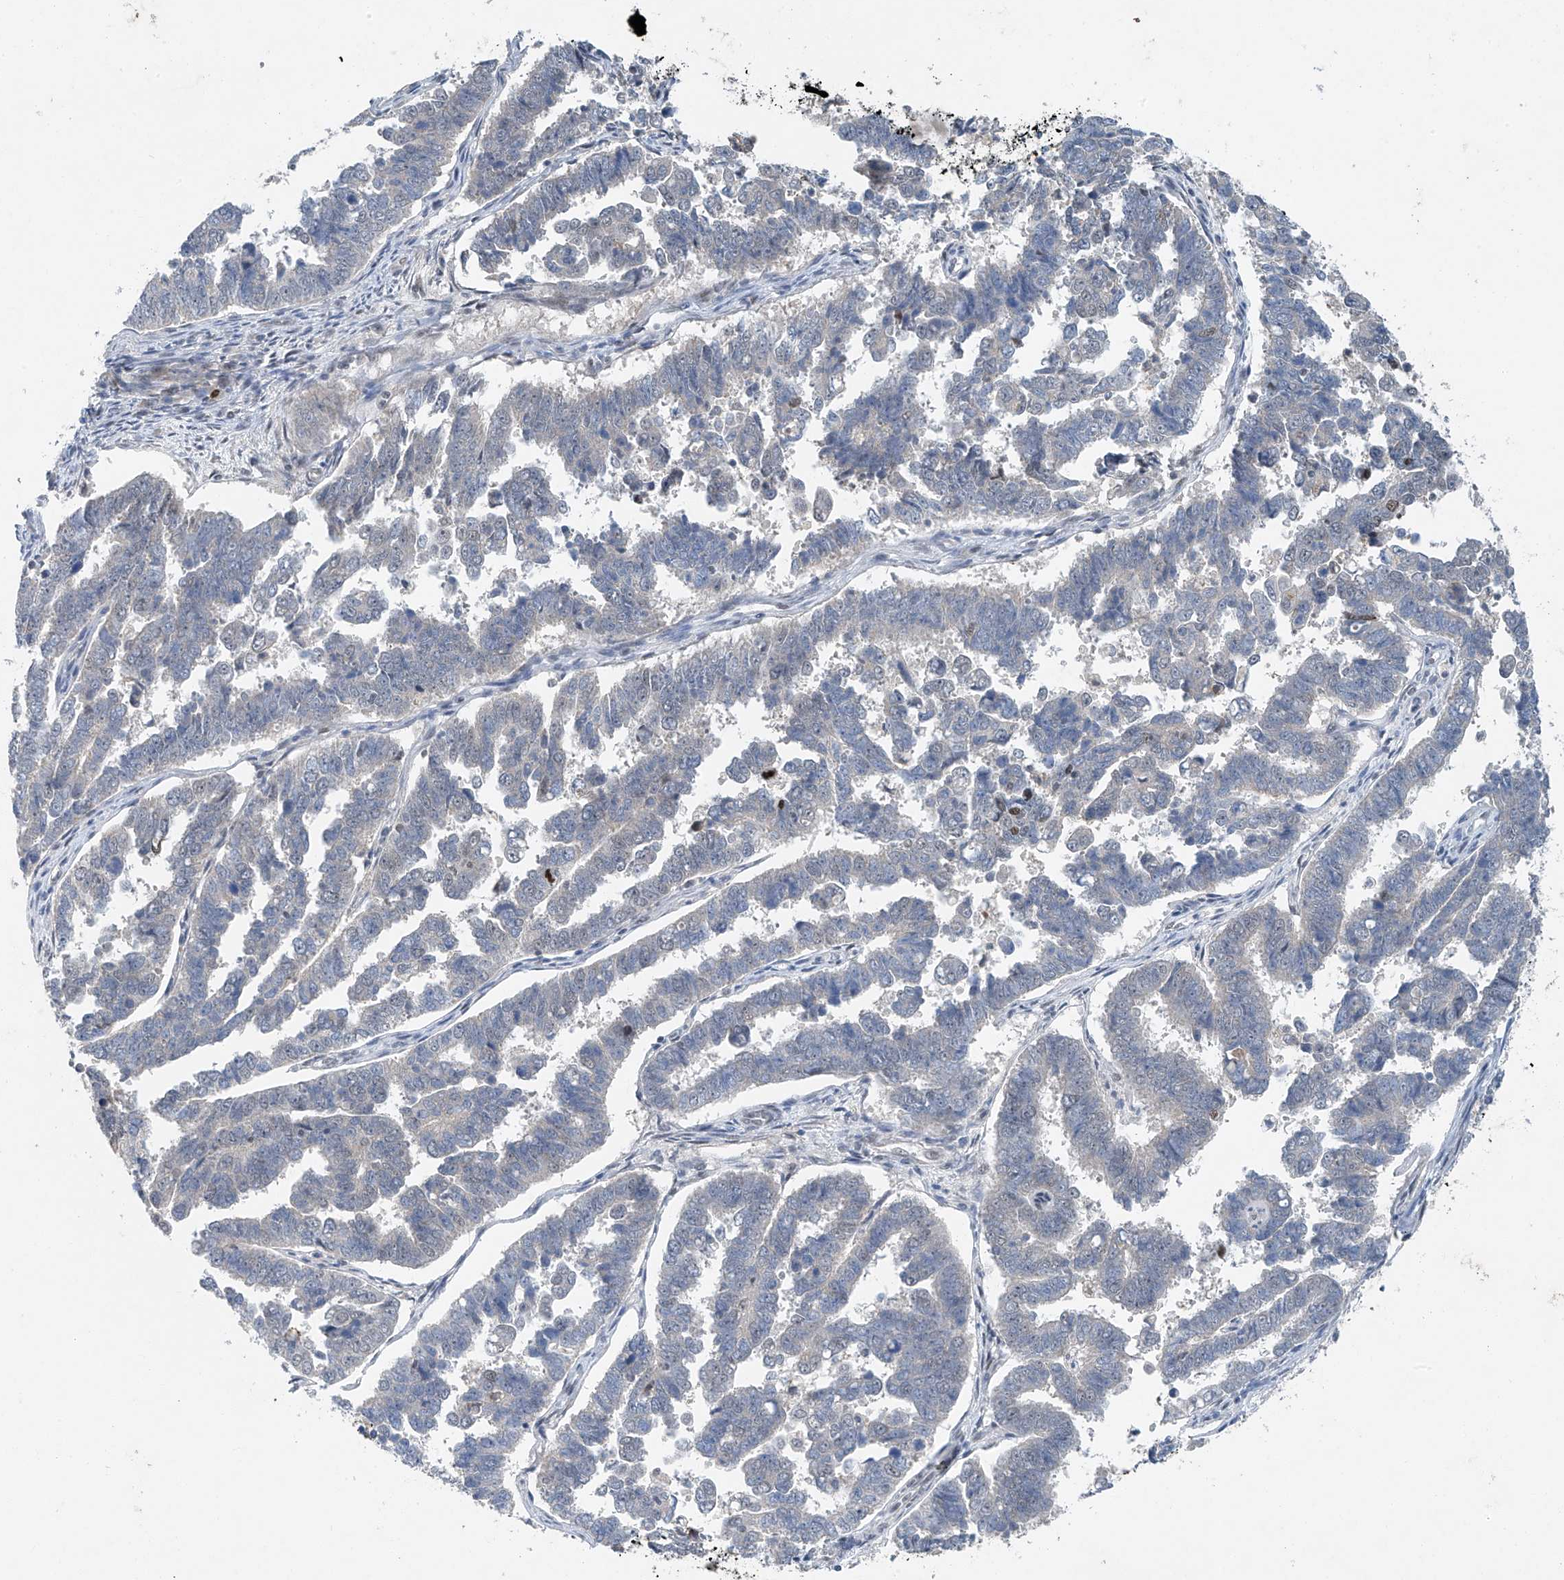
{"staining": {"intensity": "negative", "quantity": "none", "location": "none"}, "tissue": "endometrial cancer", "cell_type": "Tumor cells", "image_type": "cancer", "snomed": [{"axis": "morphology", "description": "Adenocarcinoma, NOS"}, {"axis": "topography", "description": "Endometrium"}], "caption": "The micrograph shows no staining of tumor cells in endometrial cancer. Nuclei are stained in blue.", "gene": "TAF8", "patient": {"sex": "female", "age": 75}}